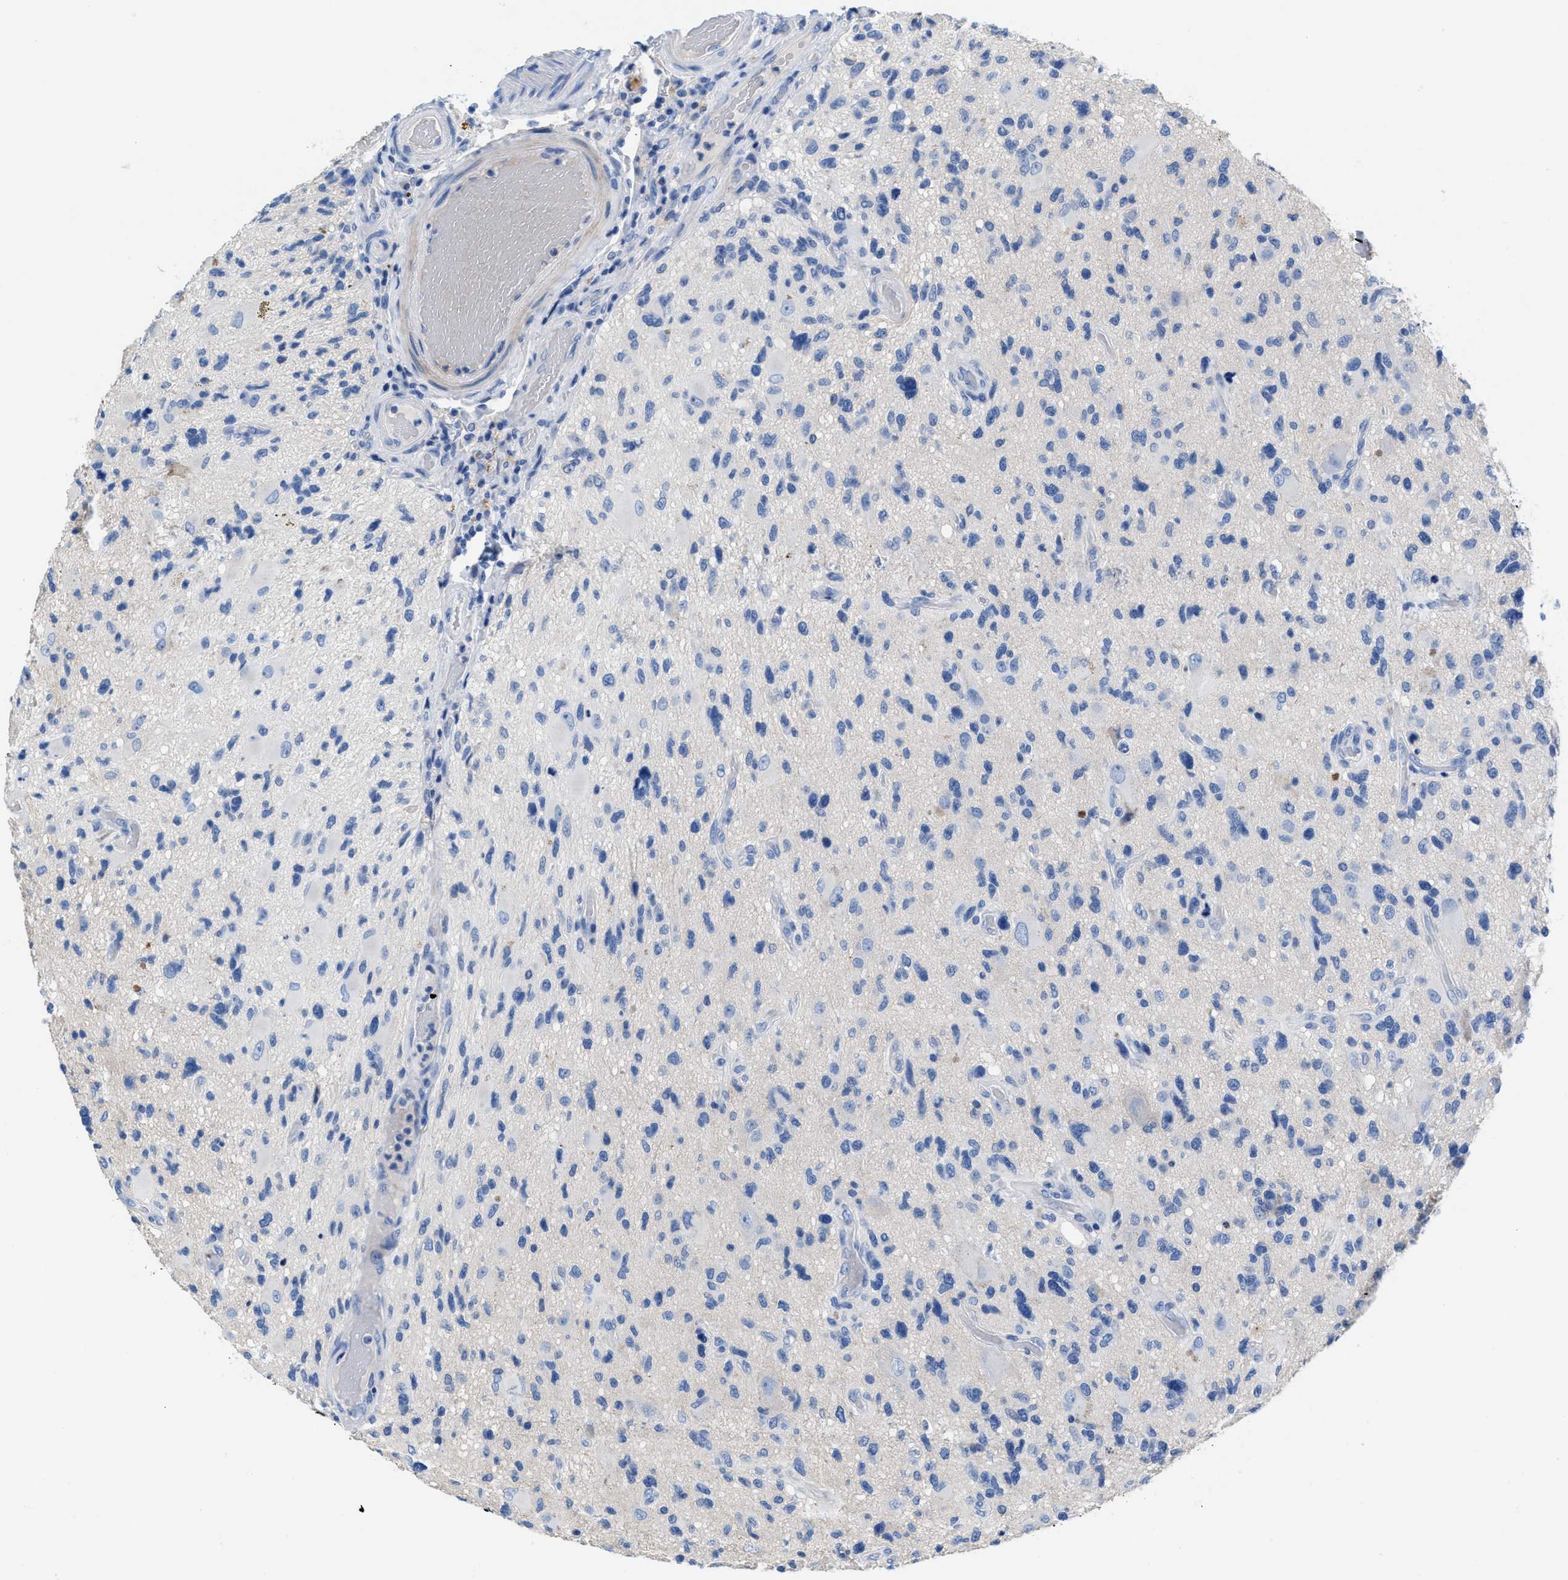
{"staining": {"intensity": "negative", "quantity": "none", "location": "none"}, "tissue": "glioma", "cell_type": "Tumor cells", "image_type": "cancer", "snomed": [{"axis": "morphology", "description": "Glioma, malignant, High grade"}, {"axis": "topography", "description": "Brain"}], "caption": "Immunohistochemistry photomicrograph of neoplastic tissue: malignant high-grade glioma stained with DAB shows no significant protein positivity in tumor cells. The staining is performed using DAB (3,3'-diaminobenzidine) brown chromogen with nuclei counter-stained in using hematoxylin.", "gene": "SLFN13", "patient": {"sex": "male", "age": 33}}